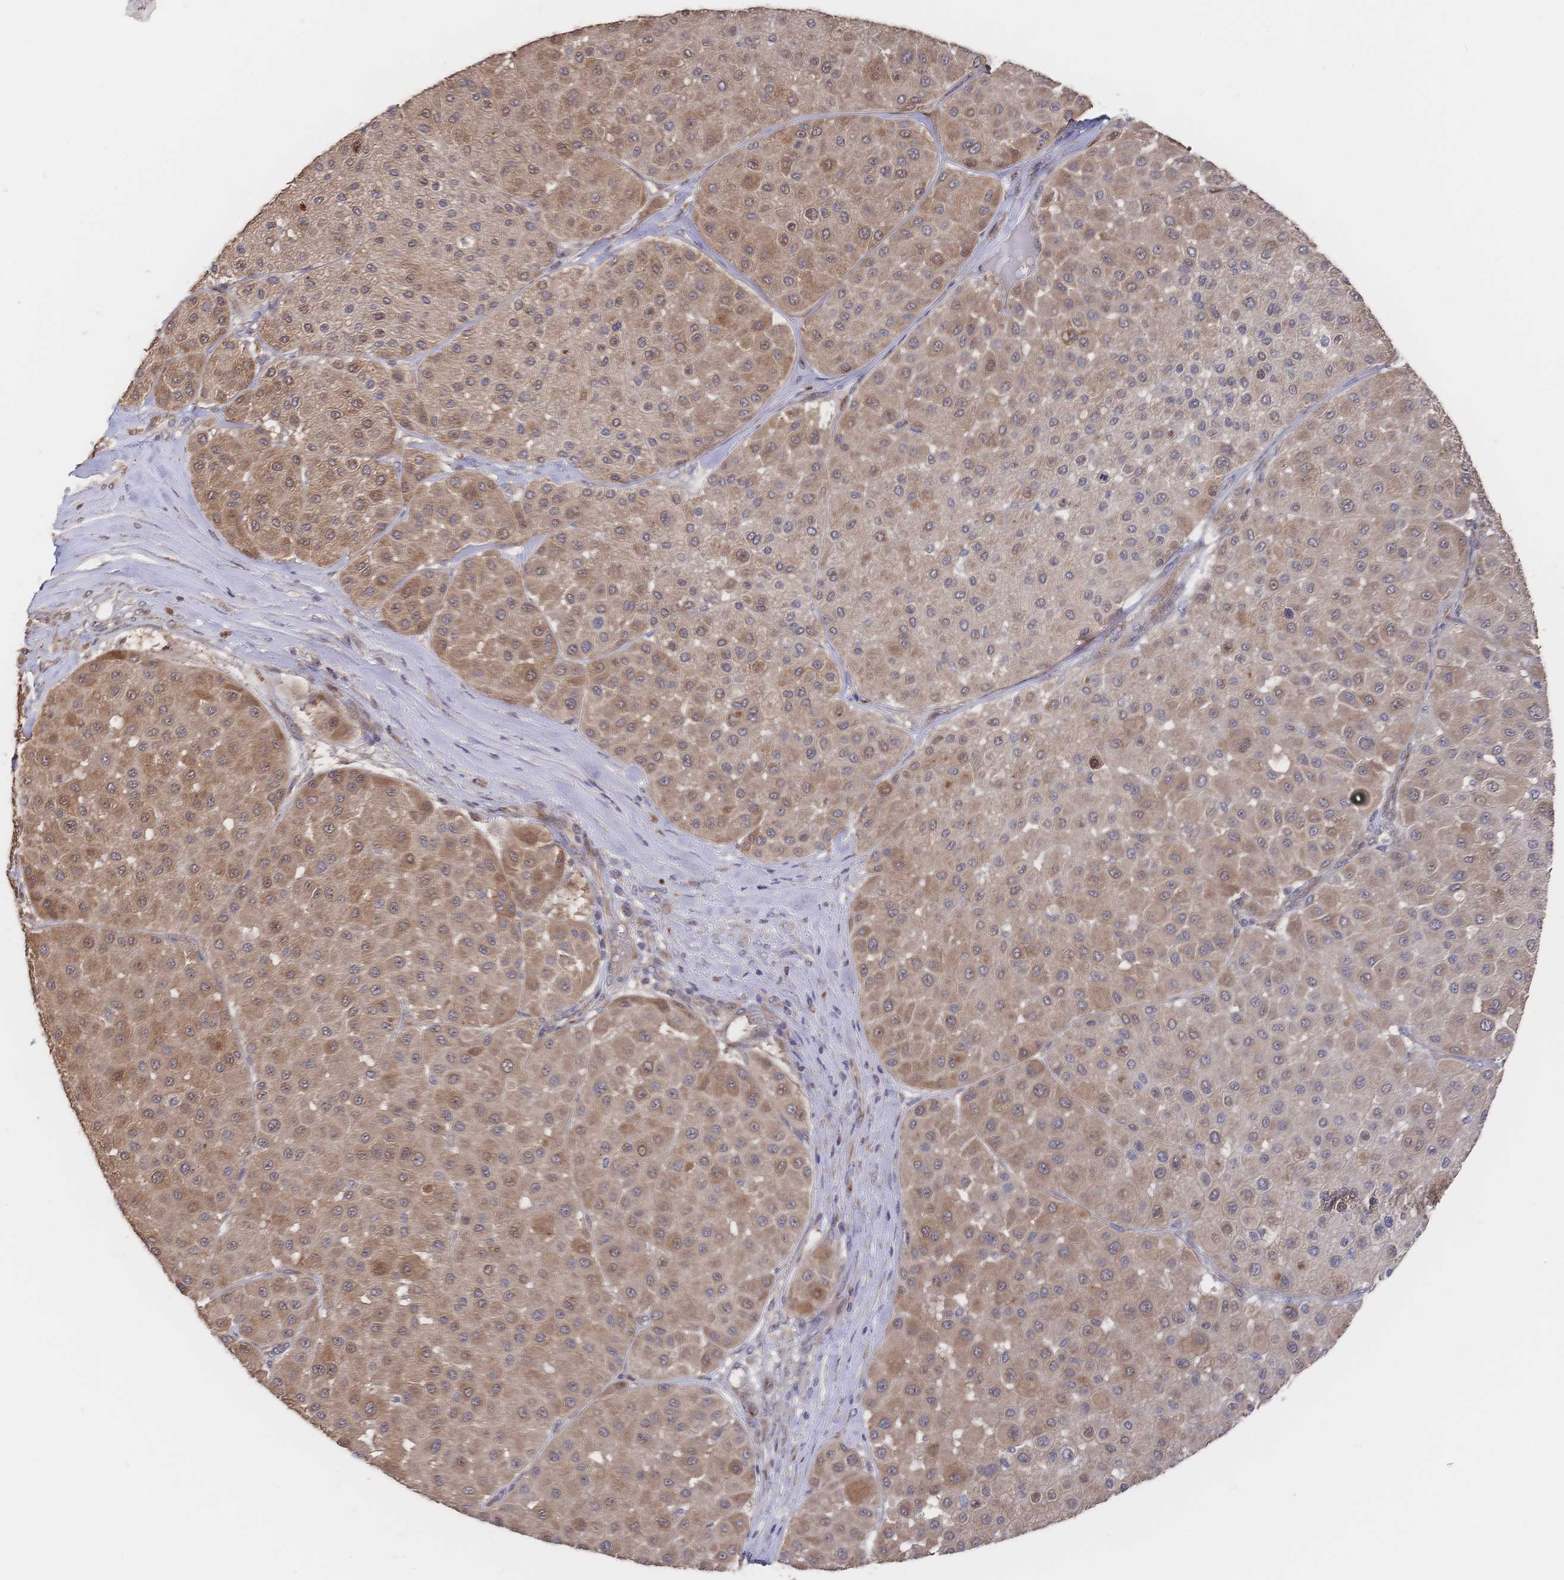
{"staining": {"intensity": "moderate", "quantity": ">75%", "location": "cytoplasmic/membranous,nuclear"}, "tissue": "melanoma", "cell_type": "Tumor cells", "image_type": "cancer", "snomed": [{"axis": "morphology", "description": "Malignant melanoma, Metastatic site"}, {"axis": "topography", "description": "Smooth muscle"}], "caption": "A brown stain shows moderate cytoplasmic/membranous and nuclear staining of a protein in human malignant melanoma (metastatic site) tumor cells.", "gene": "DNAJA4", "patient": {"sex": "male", "age": 41}}